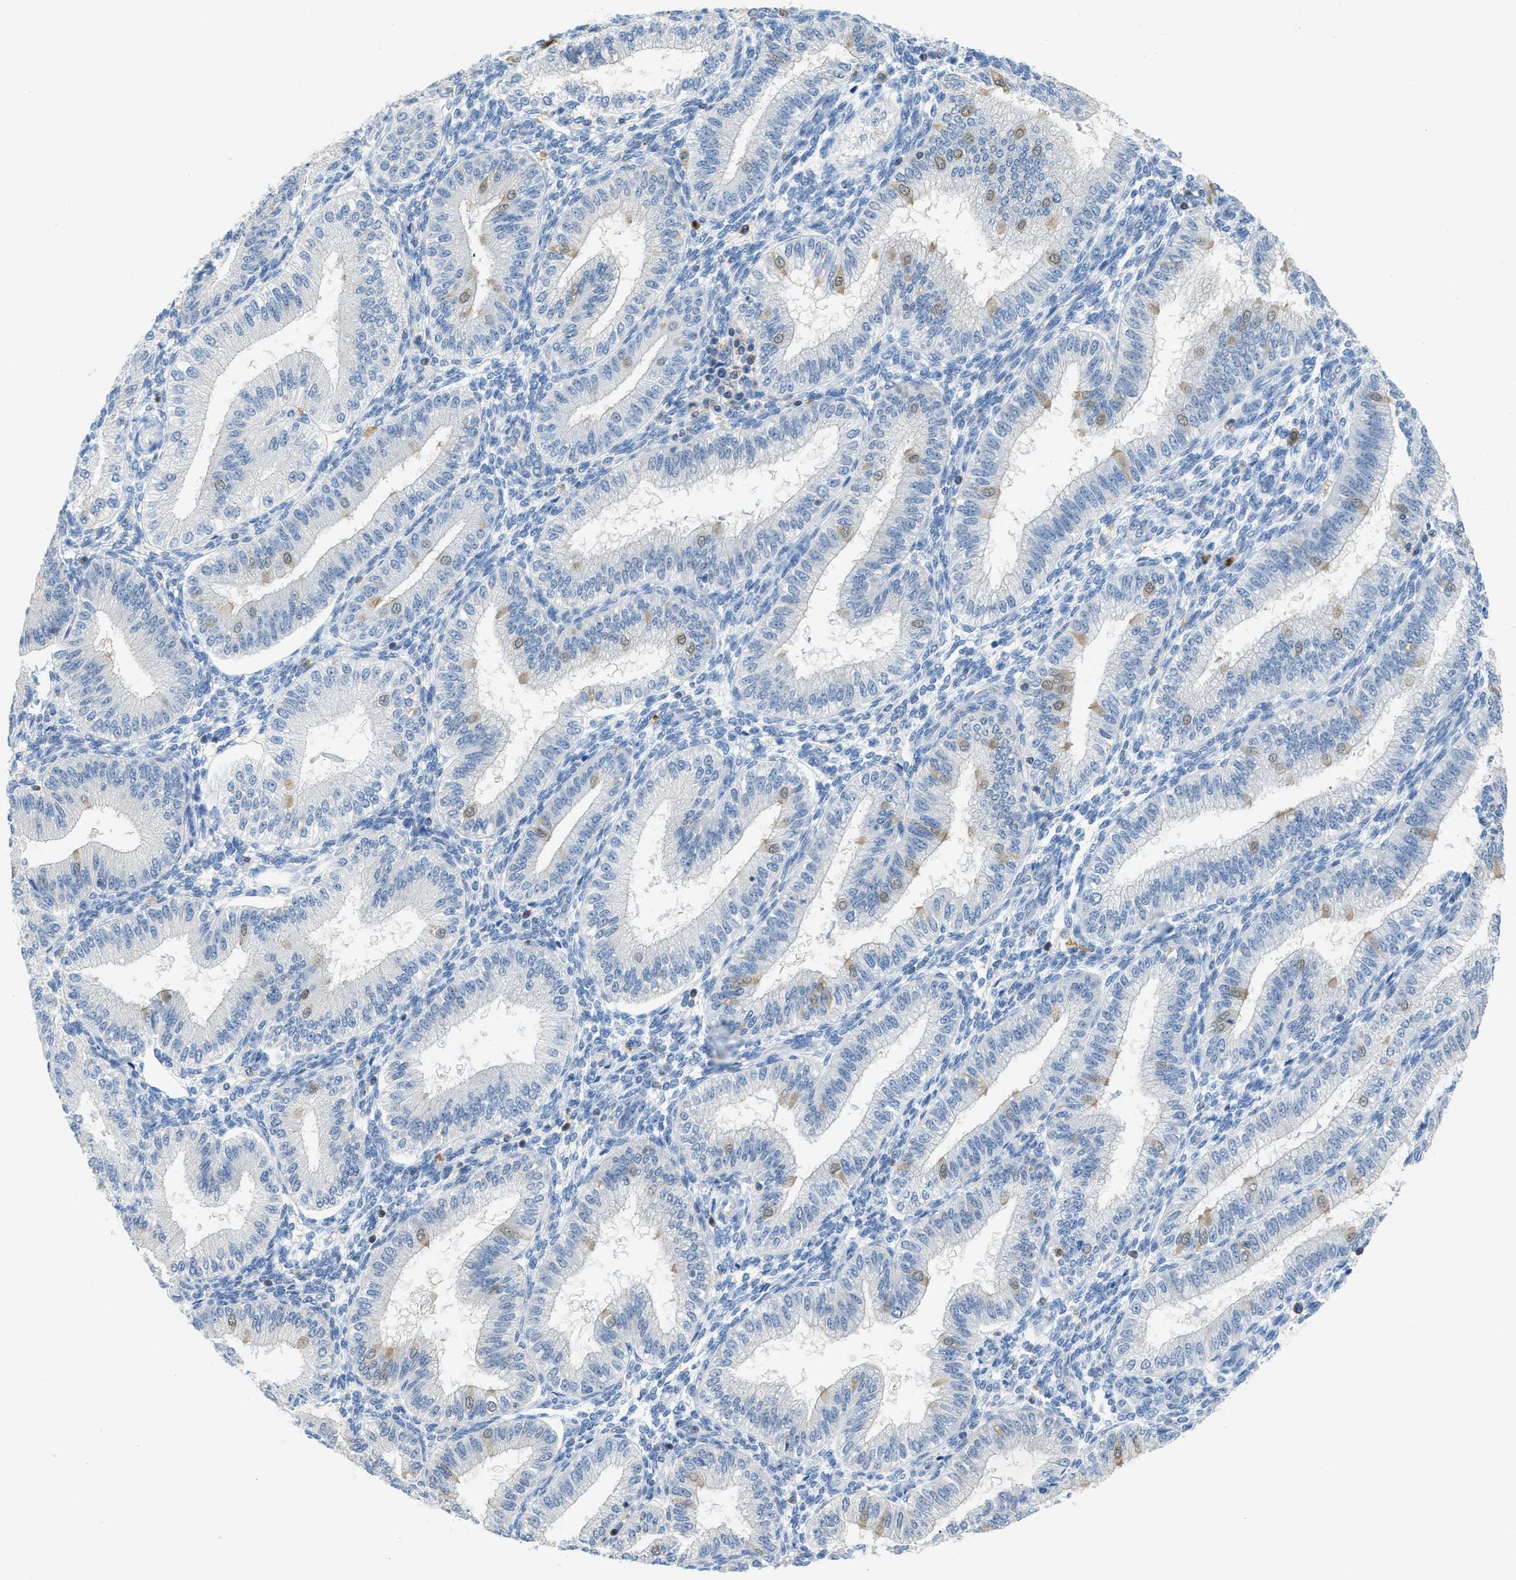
{"staining": {"intensity": "negative", "quantity": "none", "location": "none"}, "tissue": "endometrium", "cell_type": "Cells in endometrial stroma", "image_type": "normal", "snomed": [{"axis": "morphology", "description": "Normal tissue, NOS"}, {"axis": "topography", "description": "Endometrium"}], "caption": "Human endometrium stained for a protein using IHC demonstrates no positivity in cells in endometrial stroma.", "gene": "SERPINB1", "patient": {"sex": "female", "age": 39}}